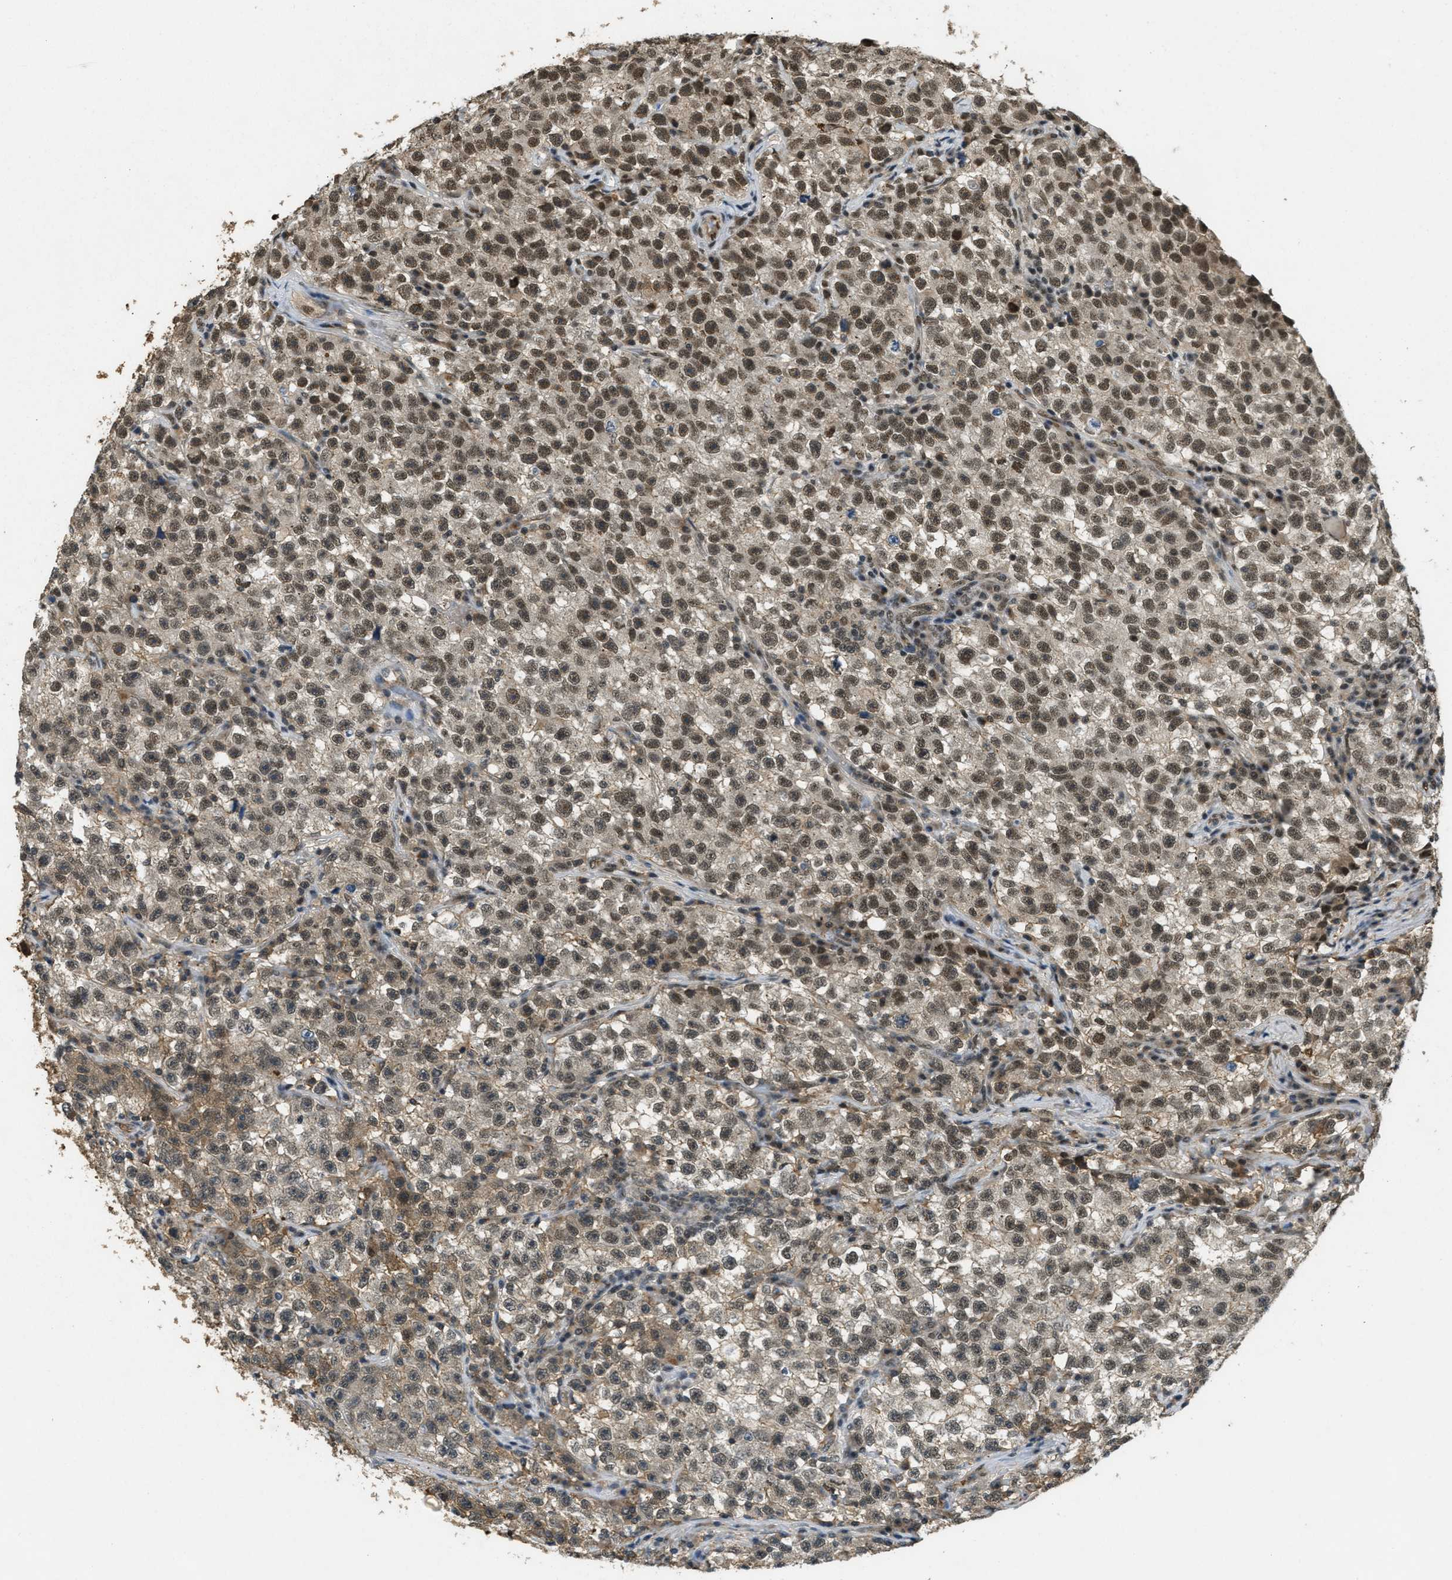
{"staining": {"intensity": "strong", "quantity": ">75%", "location": "cytoplasmic/membranous,nuclear"}, "tissue": "testis cancer", "cell_type": "Tumor cells", "image_type": "cancer", "snomed": [{"axis": "morphology", "description": "Seminoma, NOS"}, {"axis": "topography", "description": "Testis"}], "caption": "Seminoma (testis) tissue shows strong cytoplasmic/membranous and nuclear positivity in about >75% of tumor cells, visualized by immunohistochemistry.", "gene": "ZNF148", "patient": {"sex": "male", "age": 22}}